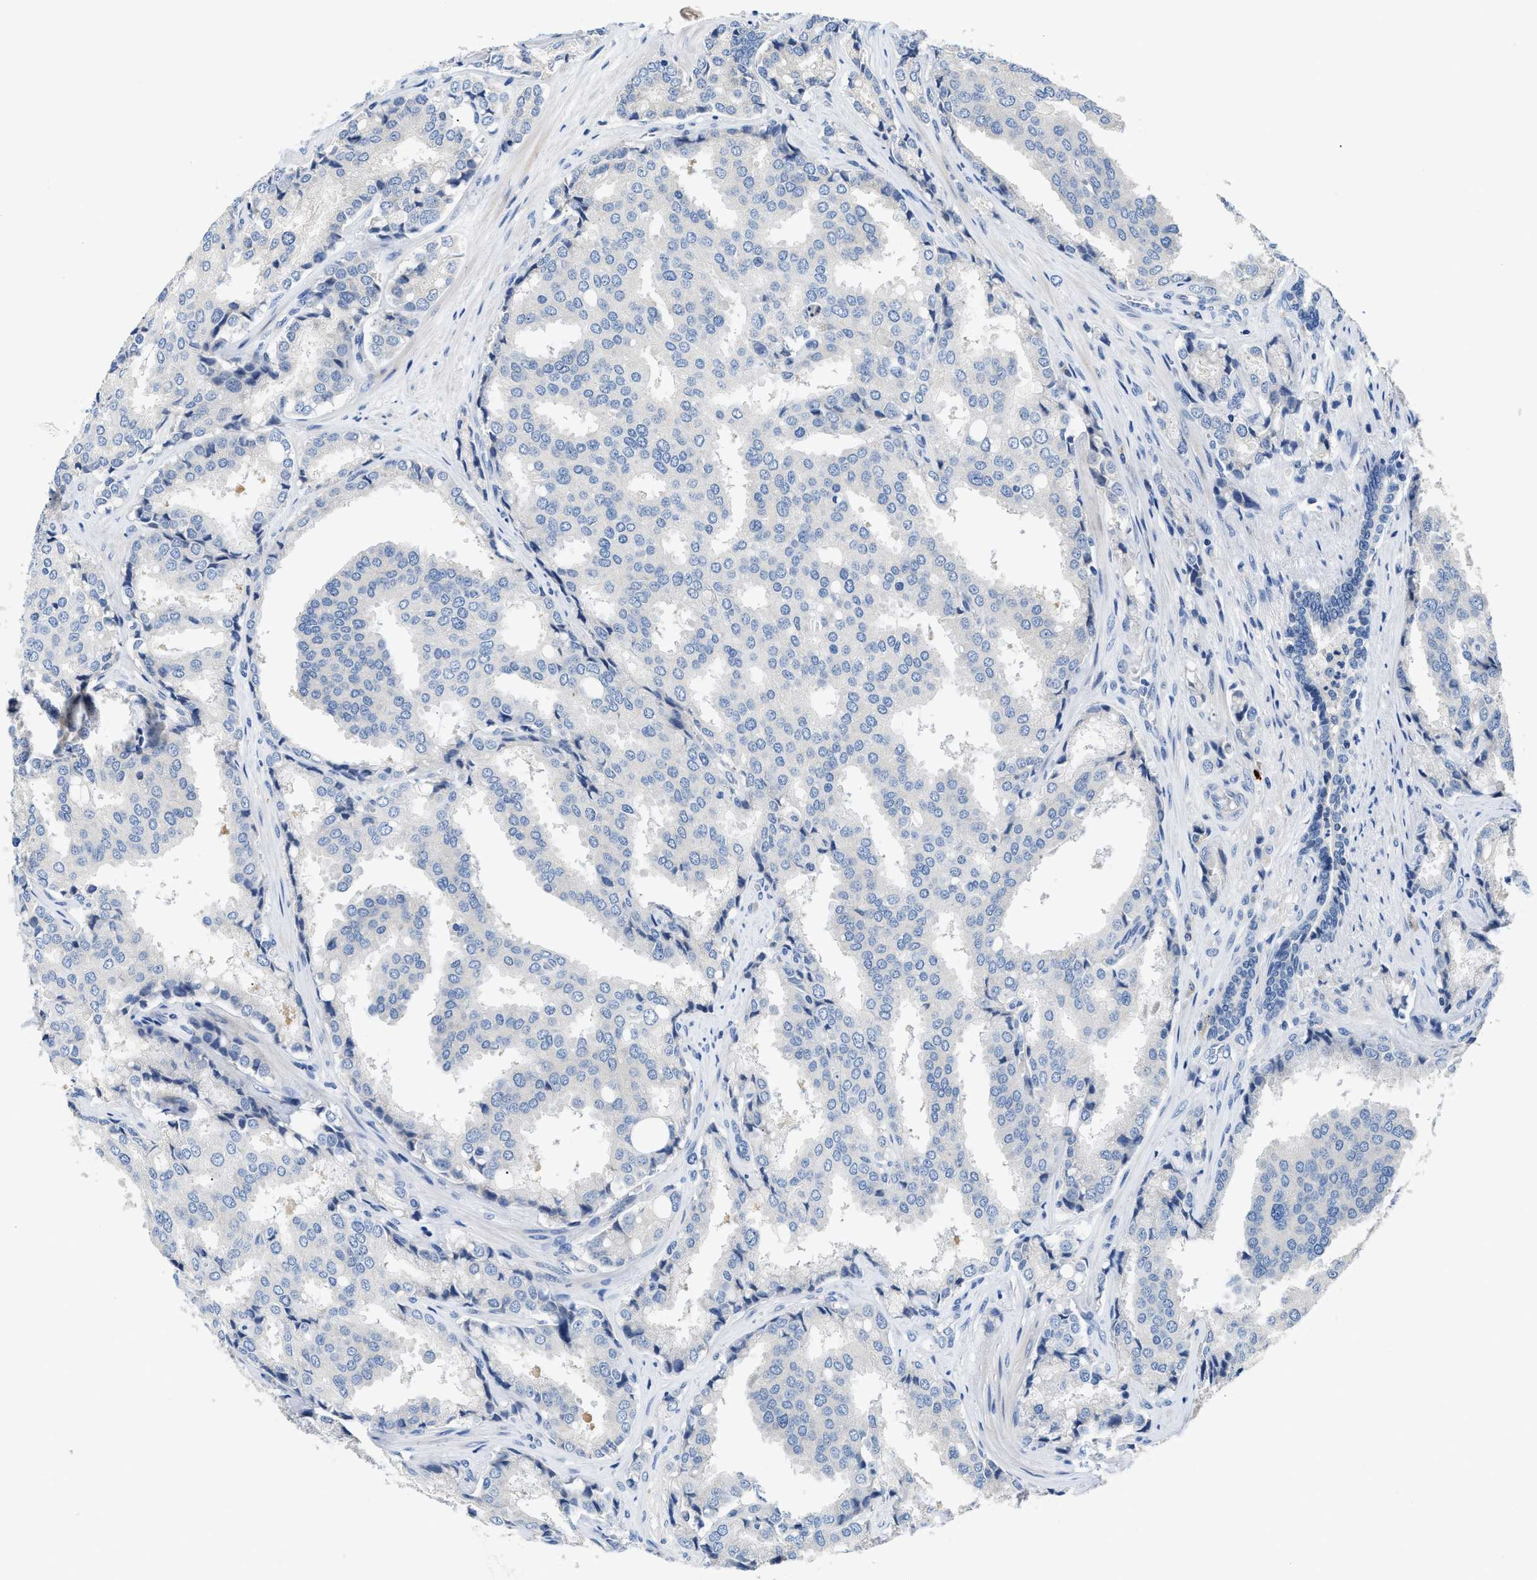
{"staining": {"intensity": "negative", "quantity": "none", "location": "none"}, "tissue": "prostate cancer", "cell_type": "Tumor cells", "image_type": "cancer", "snomed": [{"axis": "morphology", "description": "Adenocarcinoma, High grade"}, {"axis": "topography", "description": "Prostate"}], "caption": "DAB (3,3'-diaminobenzidine) immunohistochemical staining of human prostate cancer exhibits no significant expression in tumor cells.", "gene": "IL17RC", "patient": {"sex": "male", "age": 50}}